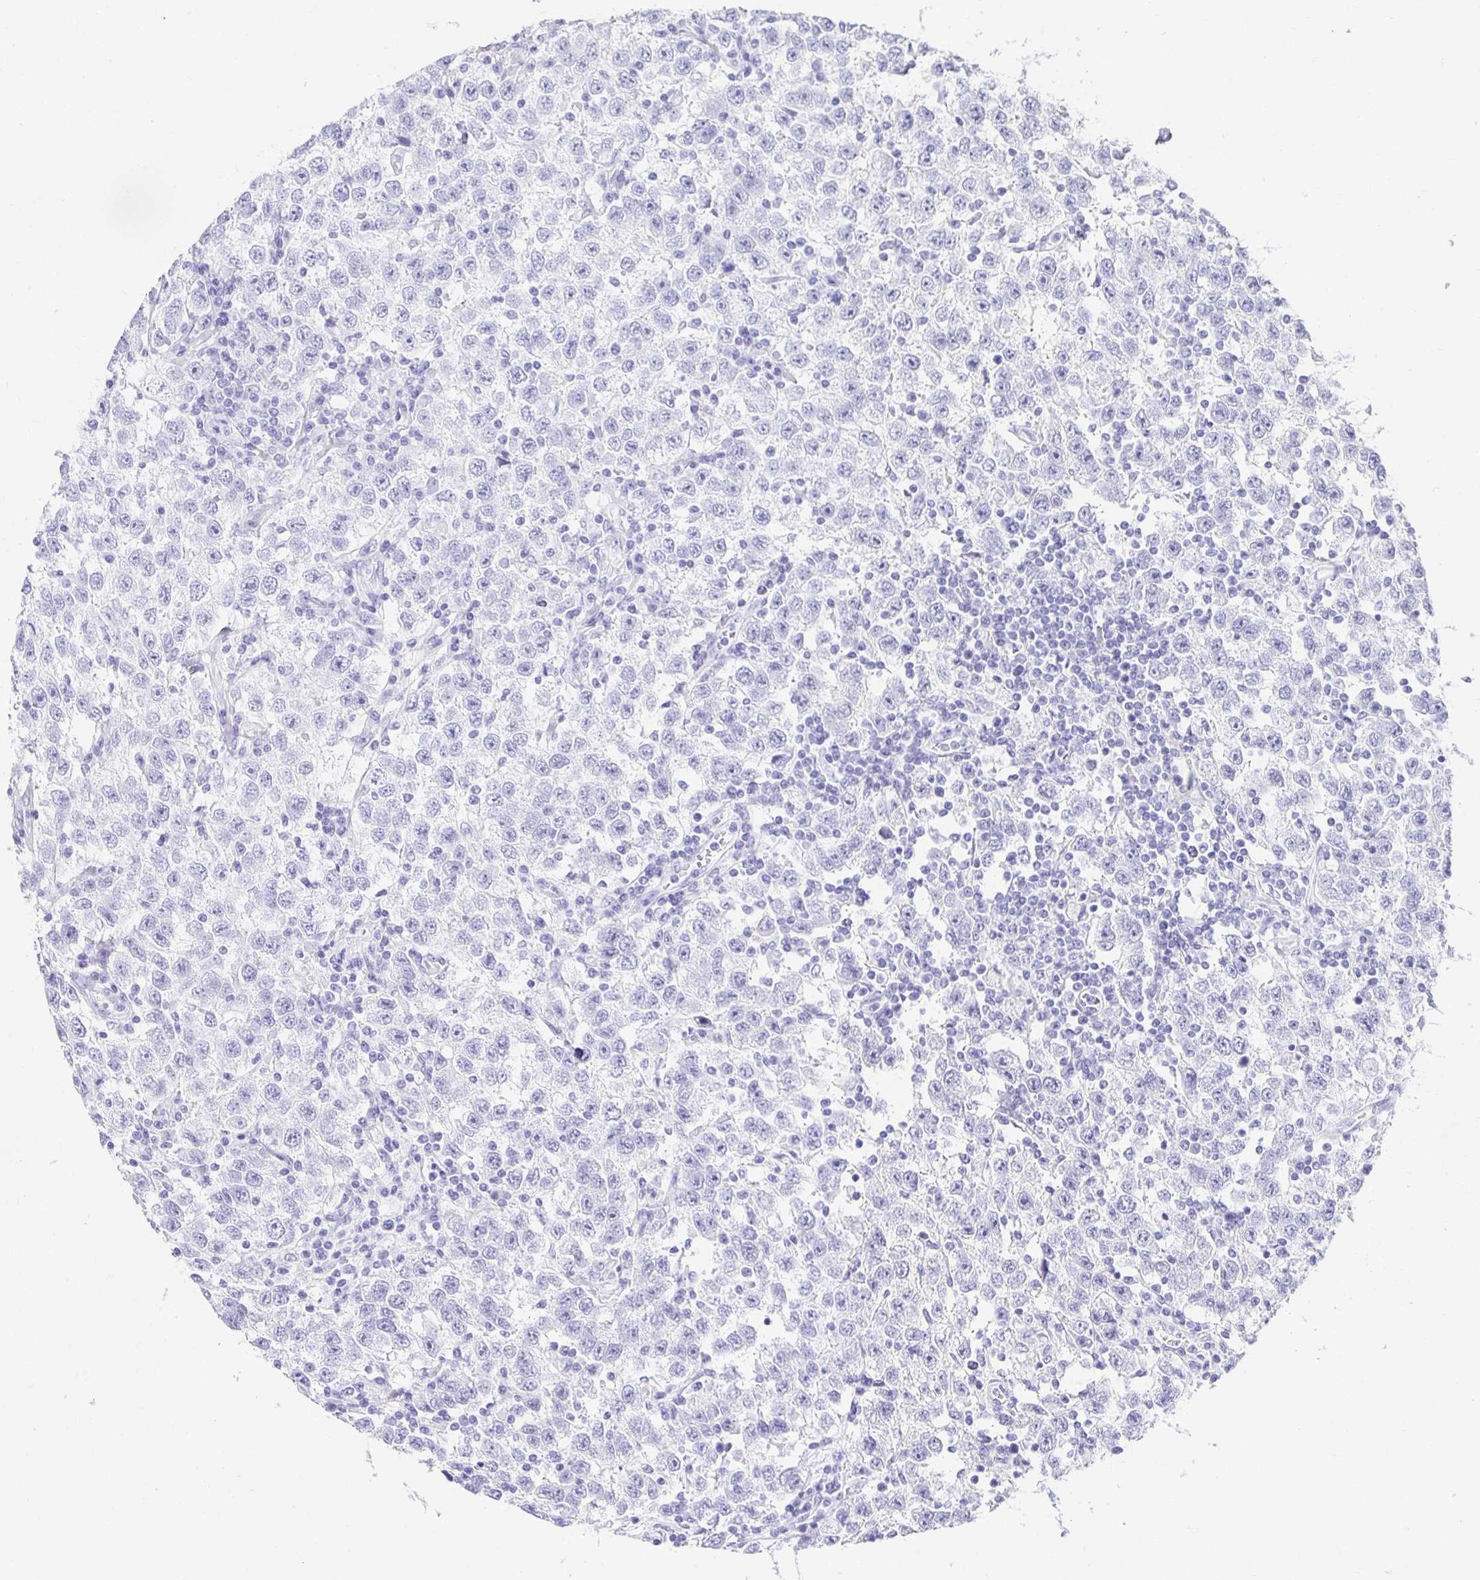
{"staining": {"intensity": "negative", "quantity": "none", "location": "none"}, "tissue": "testis cancer", "cell_type": "Tumor cells", "image_type": "cancer", "snomed": [{"axis": "morphology", "description": "Seminoma, NOS"}, {"axis": "topography", "description": "Testis"}], "caption": "This is an immunohistochemistry (IHC) histopathology image of human testis cancer. There is no positivity in tumor cells.", "gene": "CHAT", "patient": {"sex": "male", "age": 41}}